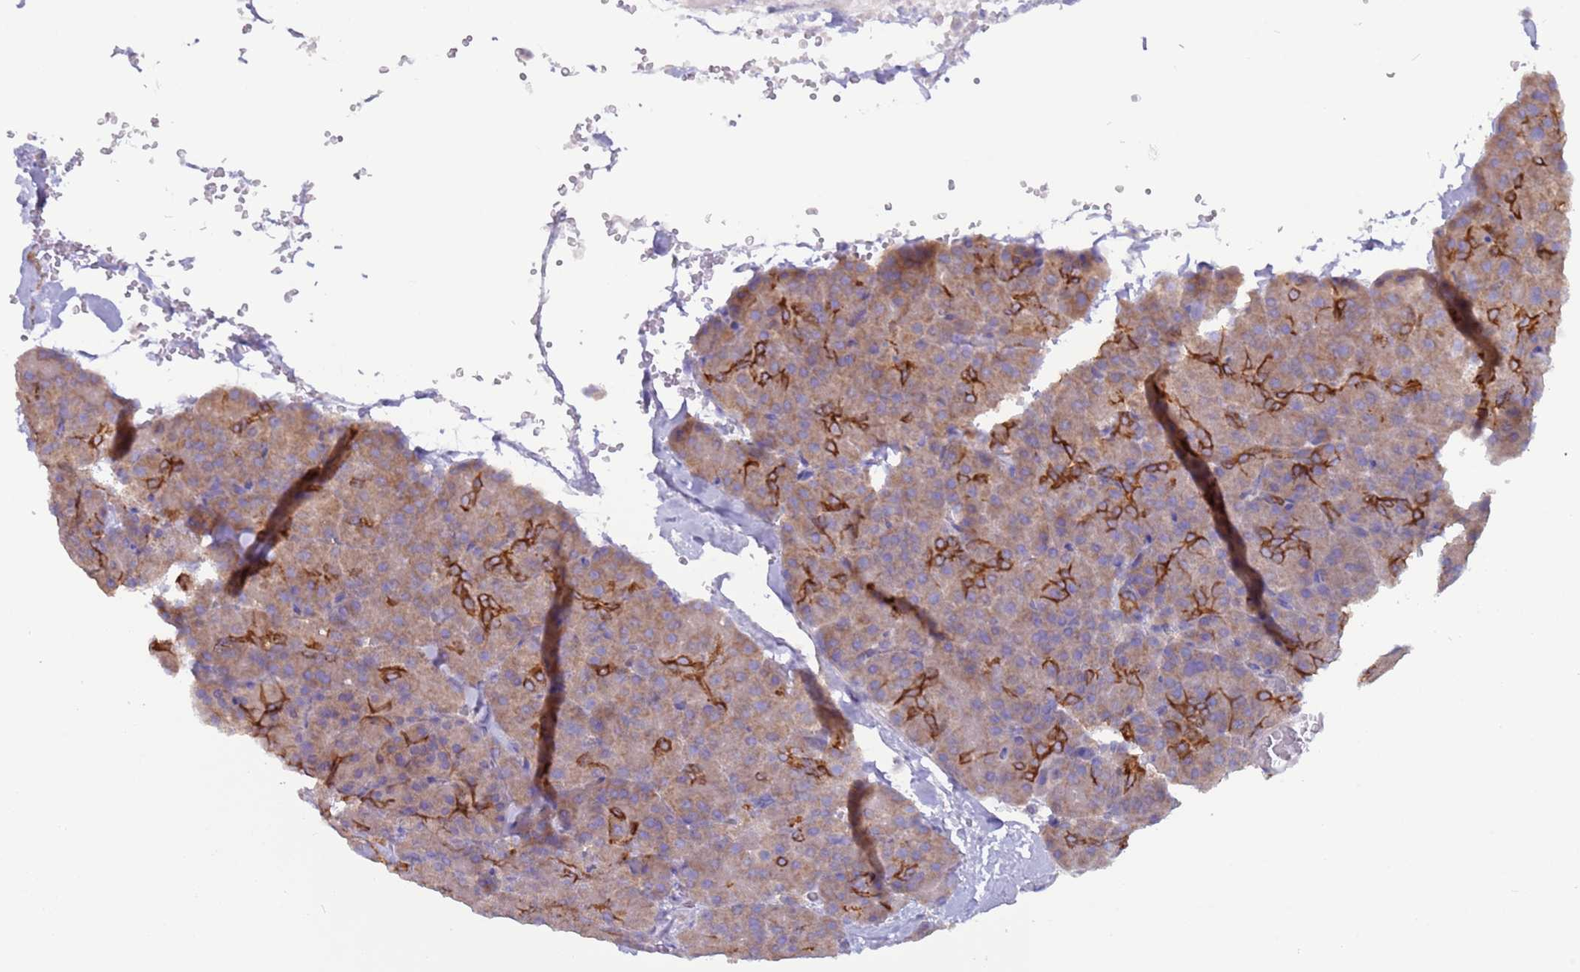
{"staining": {"intensity": "strong", "quantity": "<25%", "location": "cytoplasmic/membranous"}, "tissue": "pancreas", "cell_type": "Exocrine glandular cells", "image_type": "normal", "snomed": [{"axis": "morphology", "description": "Normal tissue, NOS"}, {"axis": "morphology", "description": "Carcinoid, malignant, NOS"}, {"axis": "topography", "description": "Pancreas"}], "caption": "This histopathology image reveals immunohistochemistry (IHC) staining of normal human pancreas, with medium strong cytoplasmic/membranous expression in approximately <25% of exocrine glandular cells.", "gene": "UQCRQ", "patient": {"sex": "female", "age": 35}}